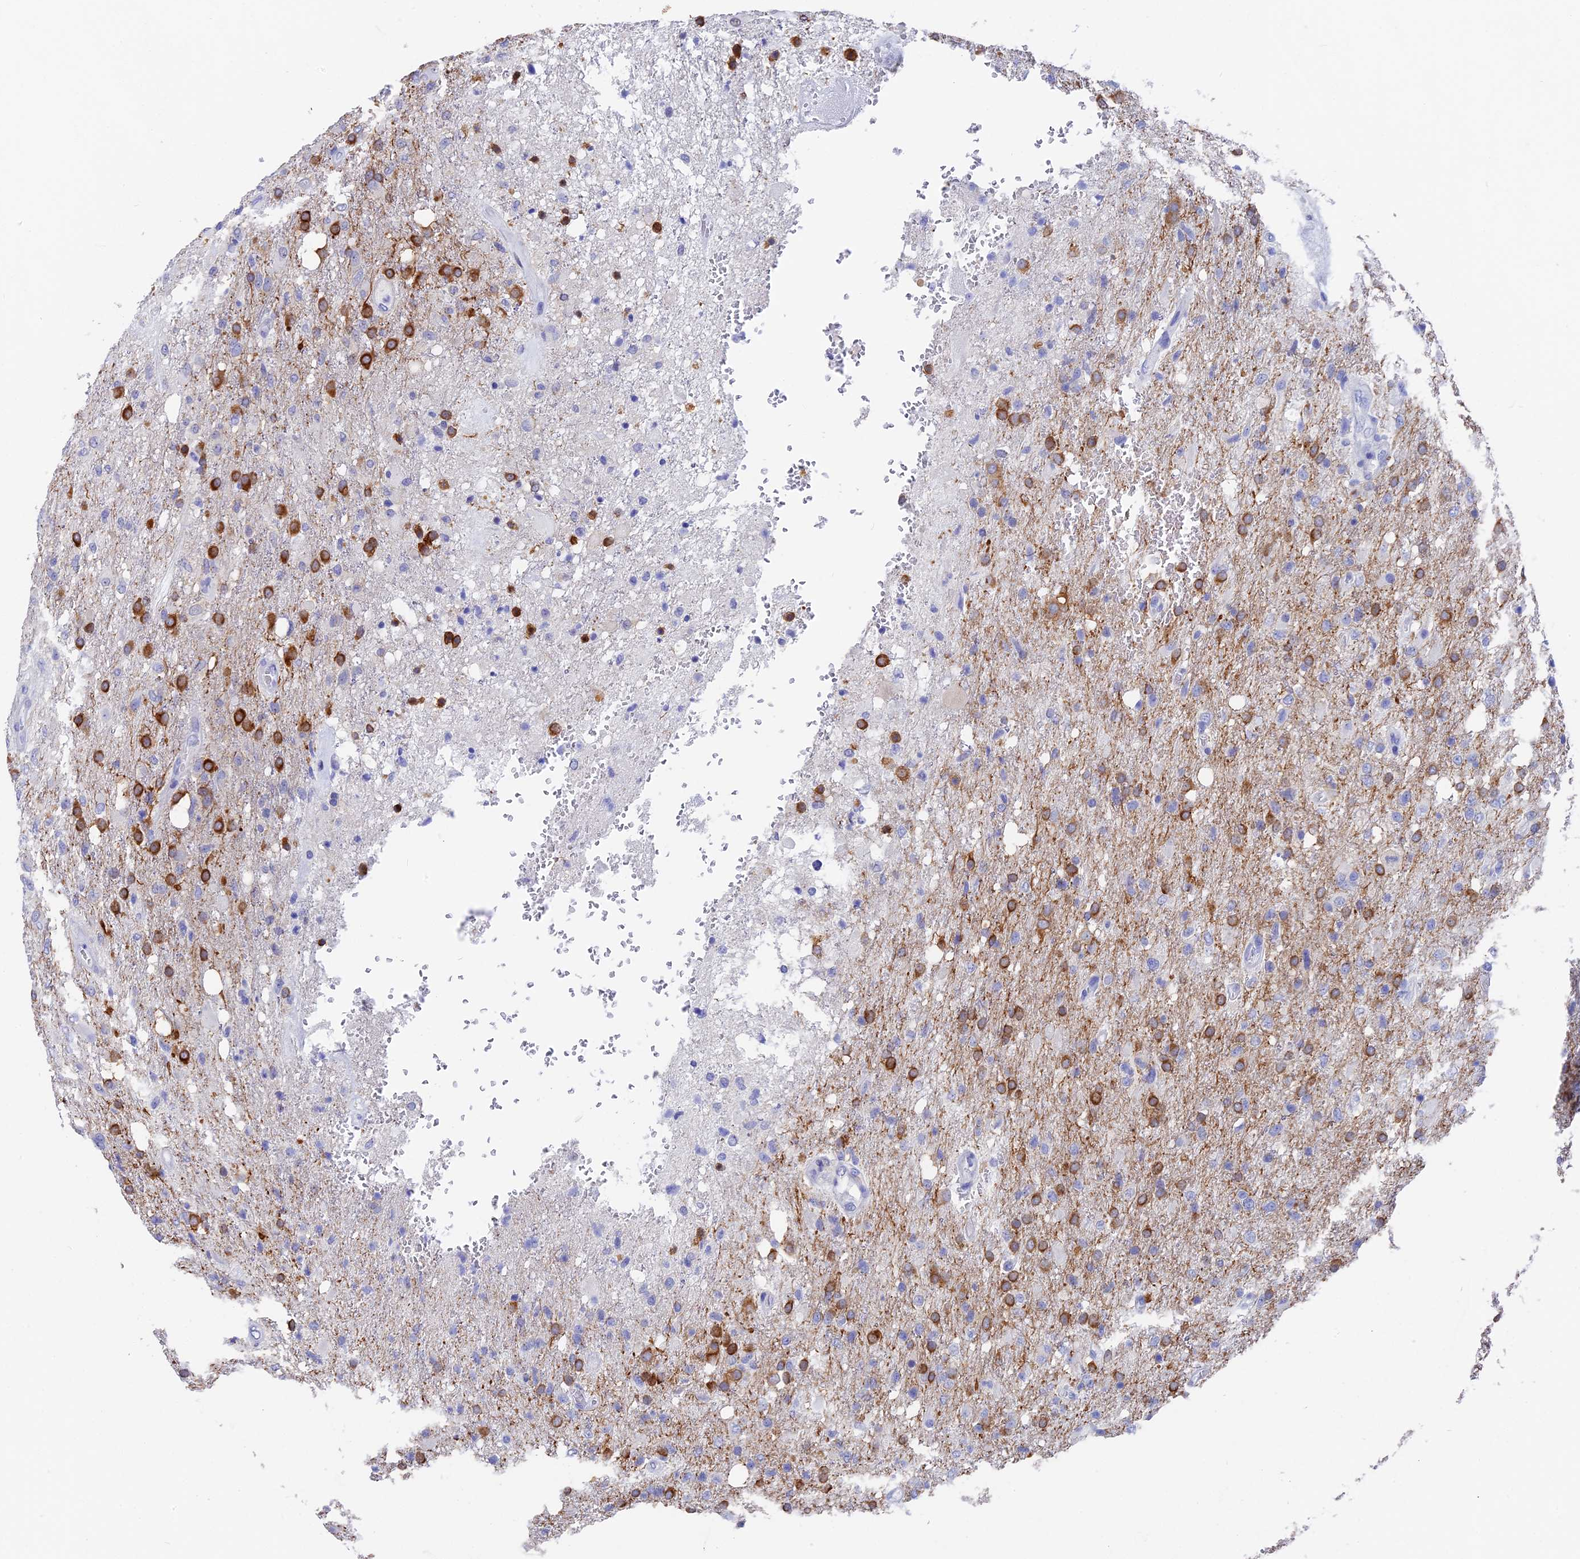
{"staining": {"intensity": "strong", "quantity": "<25%", "location": "cytoplasmic/membranous"}, "tissue": "glioma", "cell_type": "Tumor cells", "image_type": "cancer", "snomed": [{"axis": "morphology", "description": "Glioma, malignant, High grade"}, {"axis": "topography", "description": "Brain"}], "caption": "This photomicrograph reveals glioma stained with immunohistochemistry to label a protein in brown. The cytoplasmic/membranous of tumor cells show strong positivity for the protein. Nuclei are counter-stained blue.", "gene": "VPS33B", "patient": {"sex": "female", "age": 74}}